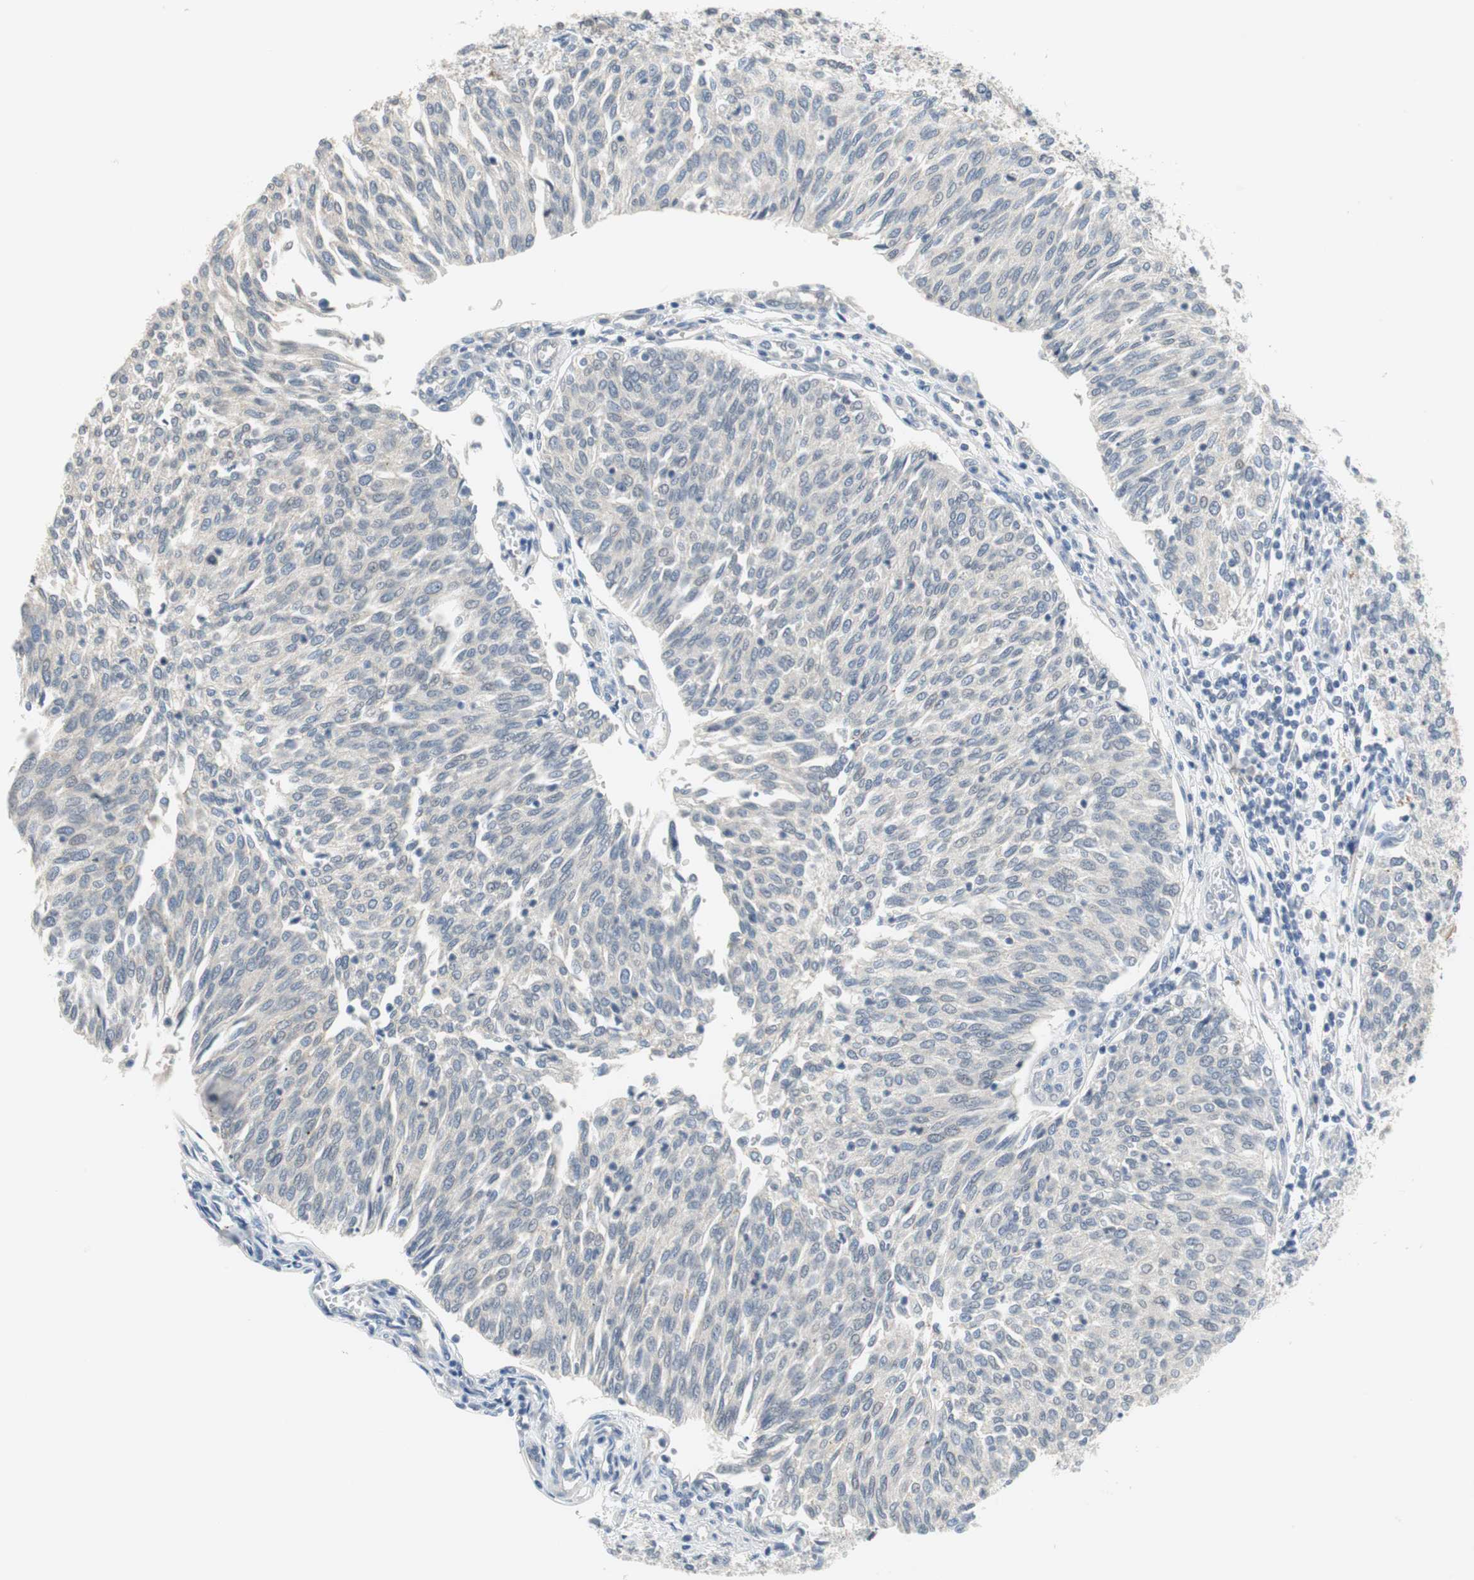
{"staining": {"intensity": "negative", "quantity": "none", "location": "none"}, "tissue": "urothelial cancer", "cell_type": "Tumor cells", "image_type": "cancer", "snomed": [{"axis": "morphology", "description": "Urothelial carcinoma, Low grade"}, {"axis": "topography", "description": "Urinary bladder"}], "caption": "Tumor cells show no significant protein staining in urothelial cancer. (Brightfield microscopy of DAB (3,3'-diaminobenzidine) IHC at high magnification).", "gene": "MUC7", "patient": {"sex": "female", "age": 79}}